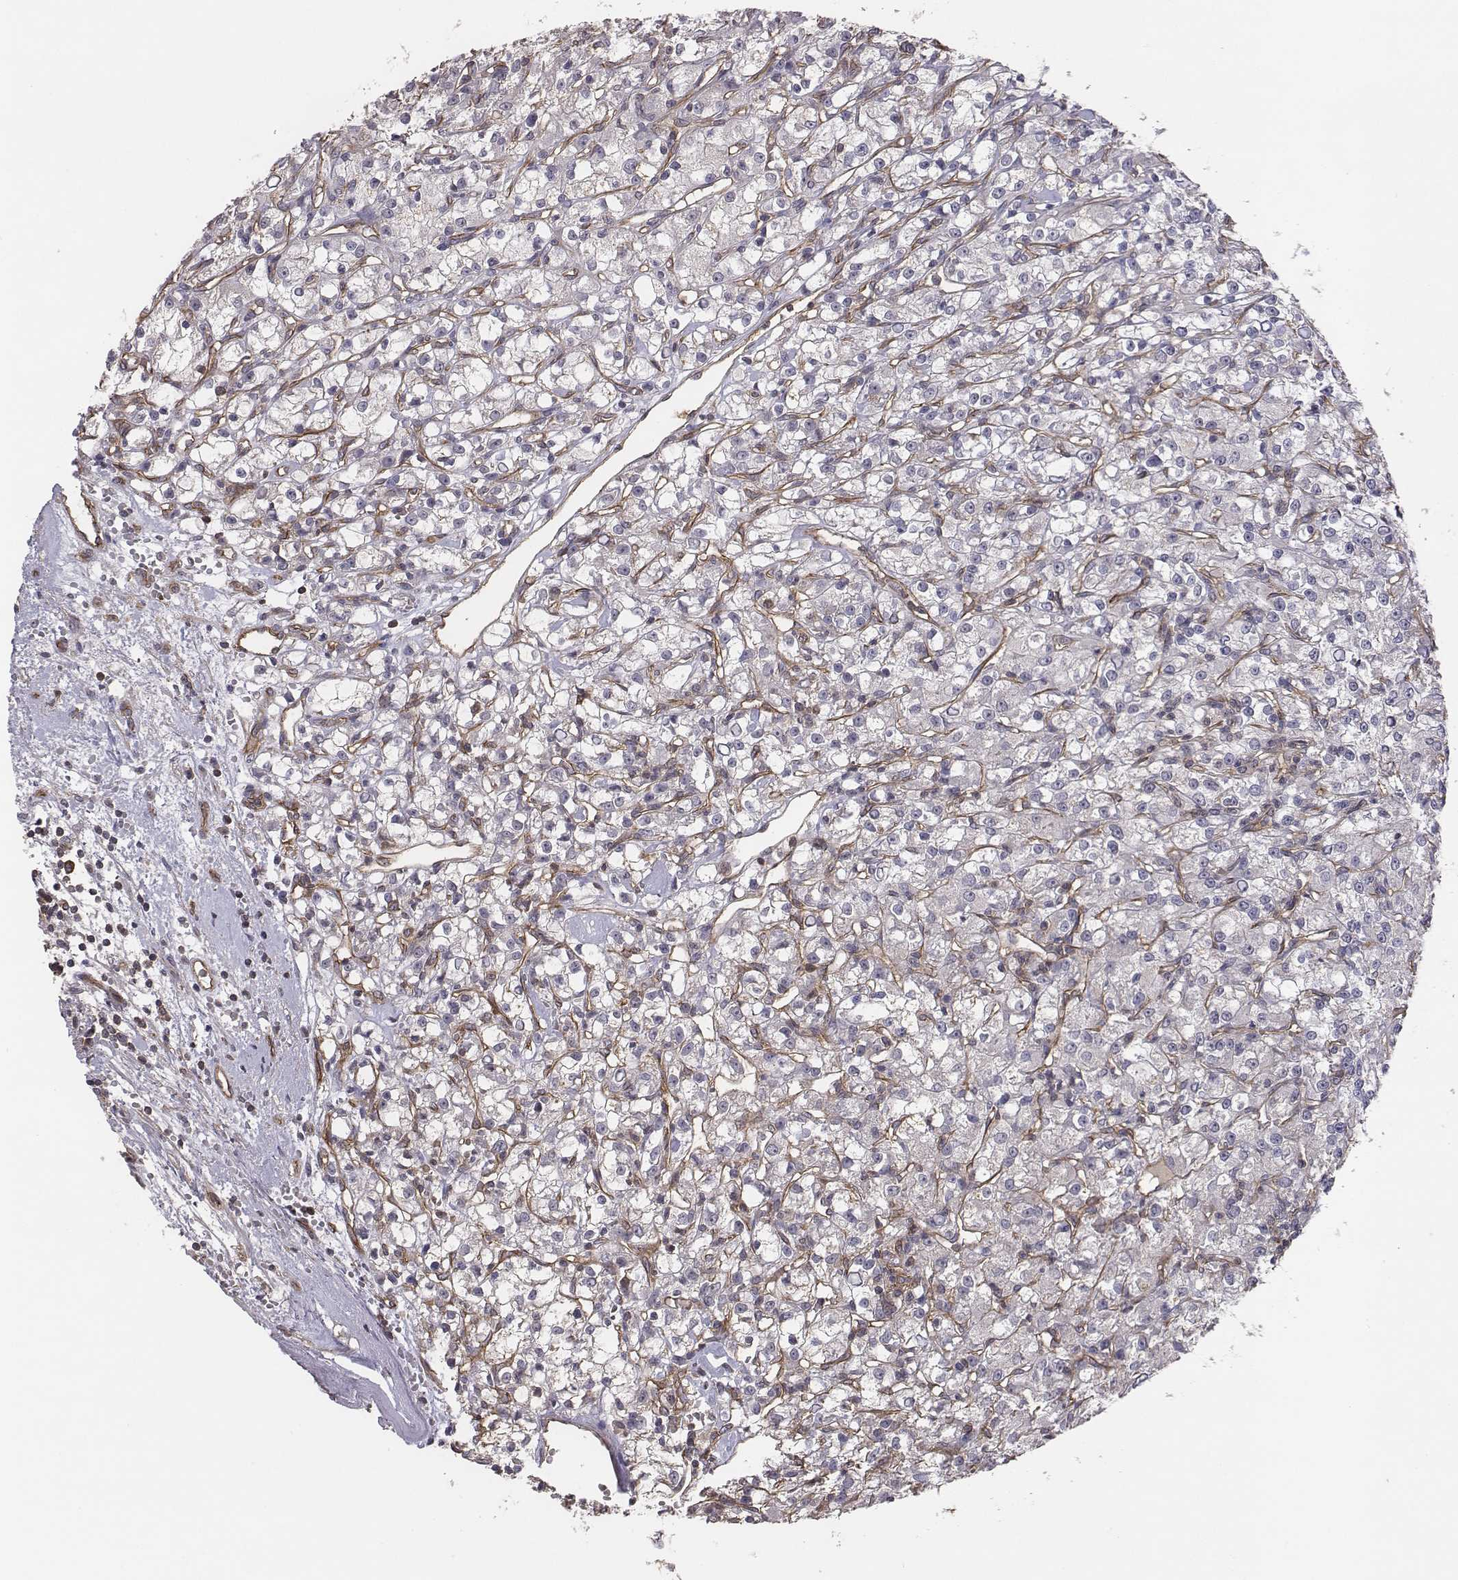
{"staining": {"intensity": "negative", "quantity": "none", "location": "none"}, "tissue": "renal cancer", "cell_type": "Tumor cells", "image_type": "cancer", "snomed": [{"axis": "morphology", "description": "Adenocarcinoma, NOS"}, {"axis": "topography", "description": "Kidney"}], "caption": "Immunohistochemistry (IHC) micrograph of renal cancer stained for a protein (brown), which reveals no expression in tumor cells. The staining was performed using DAB to visualize the protein expression in brown, while the nuclei were stained in blue with hematoxylin (Magnification: 20x).", "gene": "PTPRG", "patient": {"sex": "female", "age": 59}}